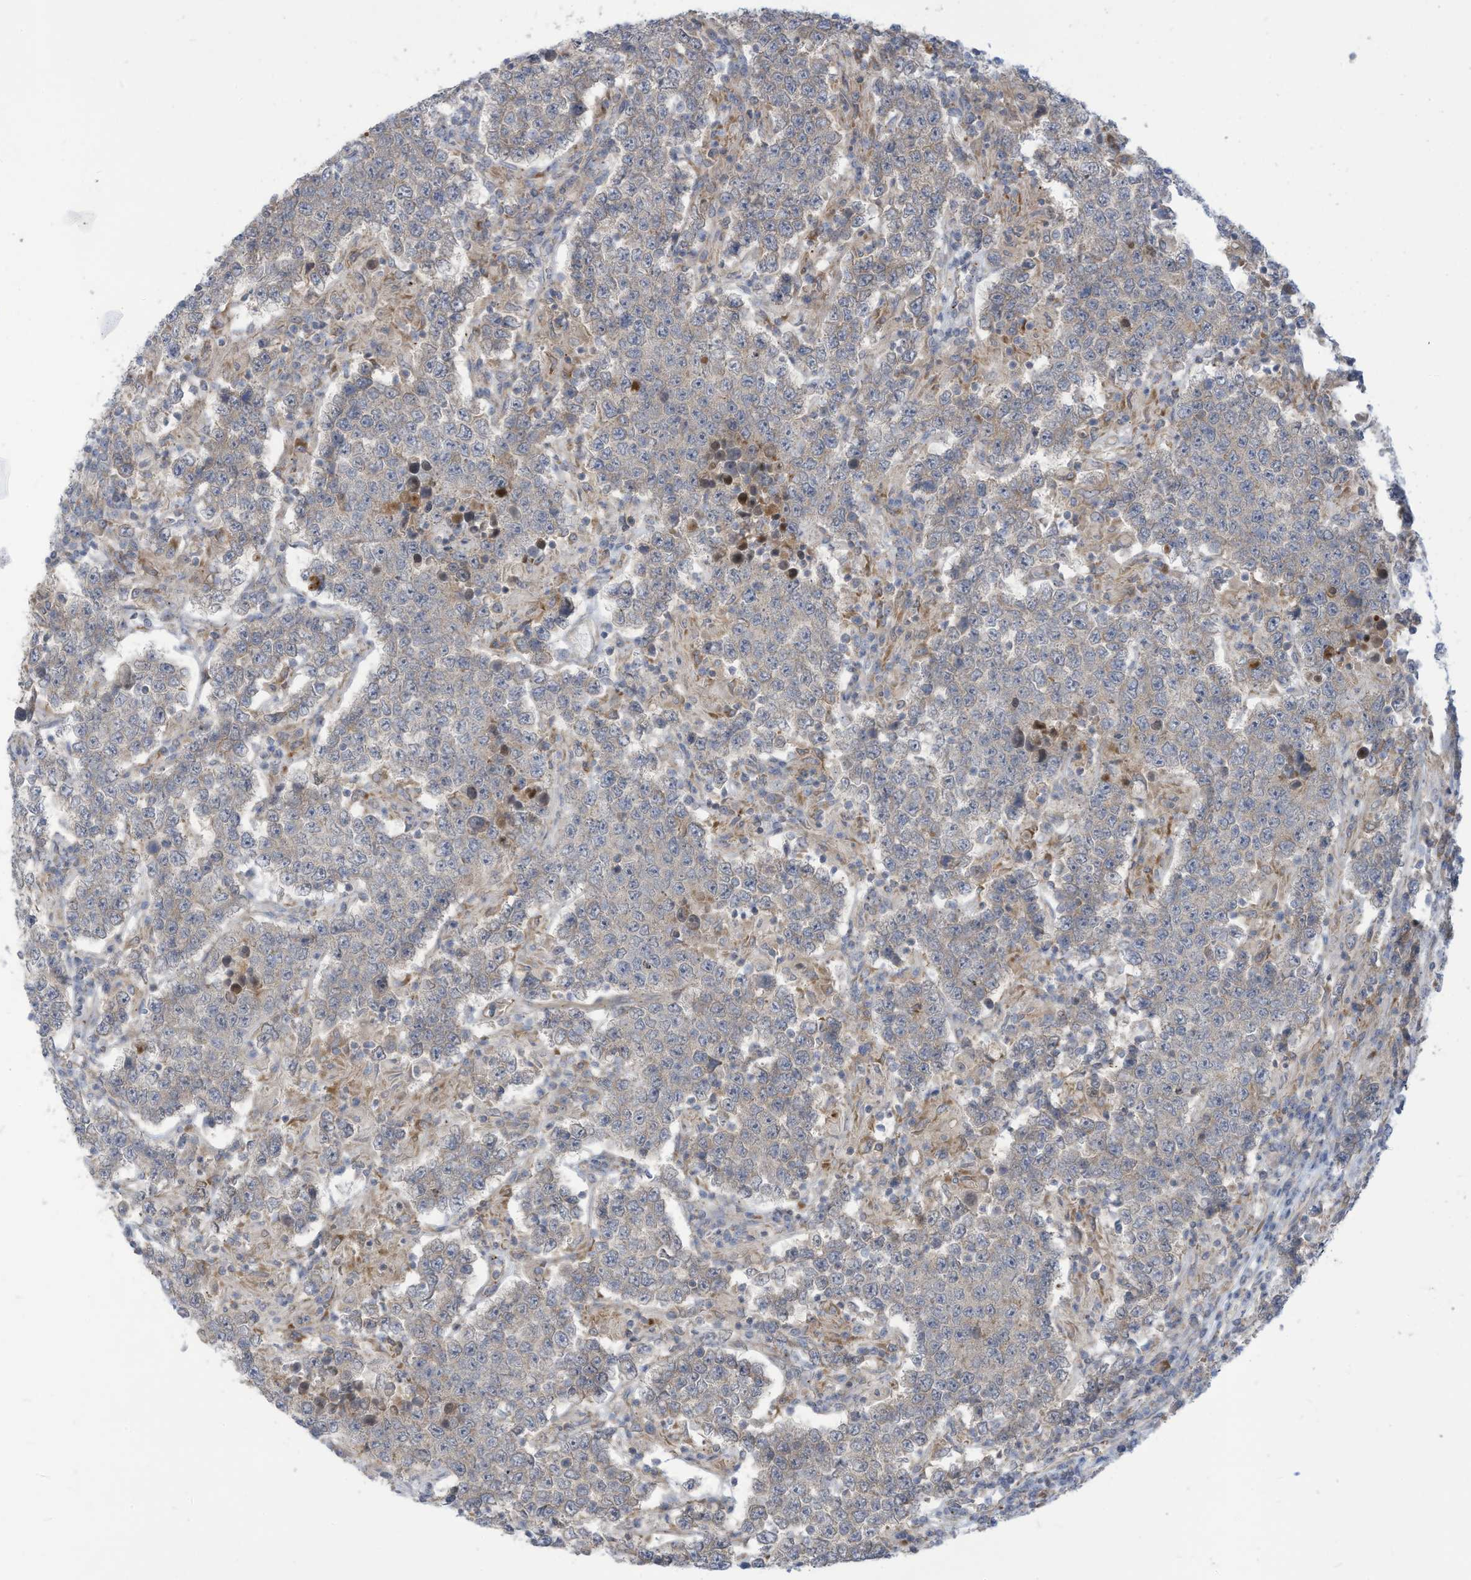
{"staining": {"intensity": "negative", "quantity": "none", "location": "none"}, "tissue": "testis cancer", "cell_type": "Tumor cells", "image_type": "cancer", "snomed": [{"axis": "morphology", "description": "Normal tissue, NOS"}, {"axis": "morphology", "description": "Urothelial carcinoma, High grade"}, {"axis": "morphology", "description": "Seminoma, NOS"}, {"axis": "morphology", "description": "Carcinoma, Embryonal, NOS"}, {"axis": "topography", "description": "Urinary bladder"}, {"axis": "topography", "description": "Testis"}], "caption": "Image shows no protein staining in tumor cells of high-grade urothelial carcinoma (testis) tissue.", "gene": "ADAT2", "patient": {"sex": "male", "age": 41}}